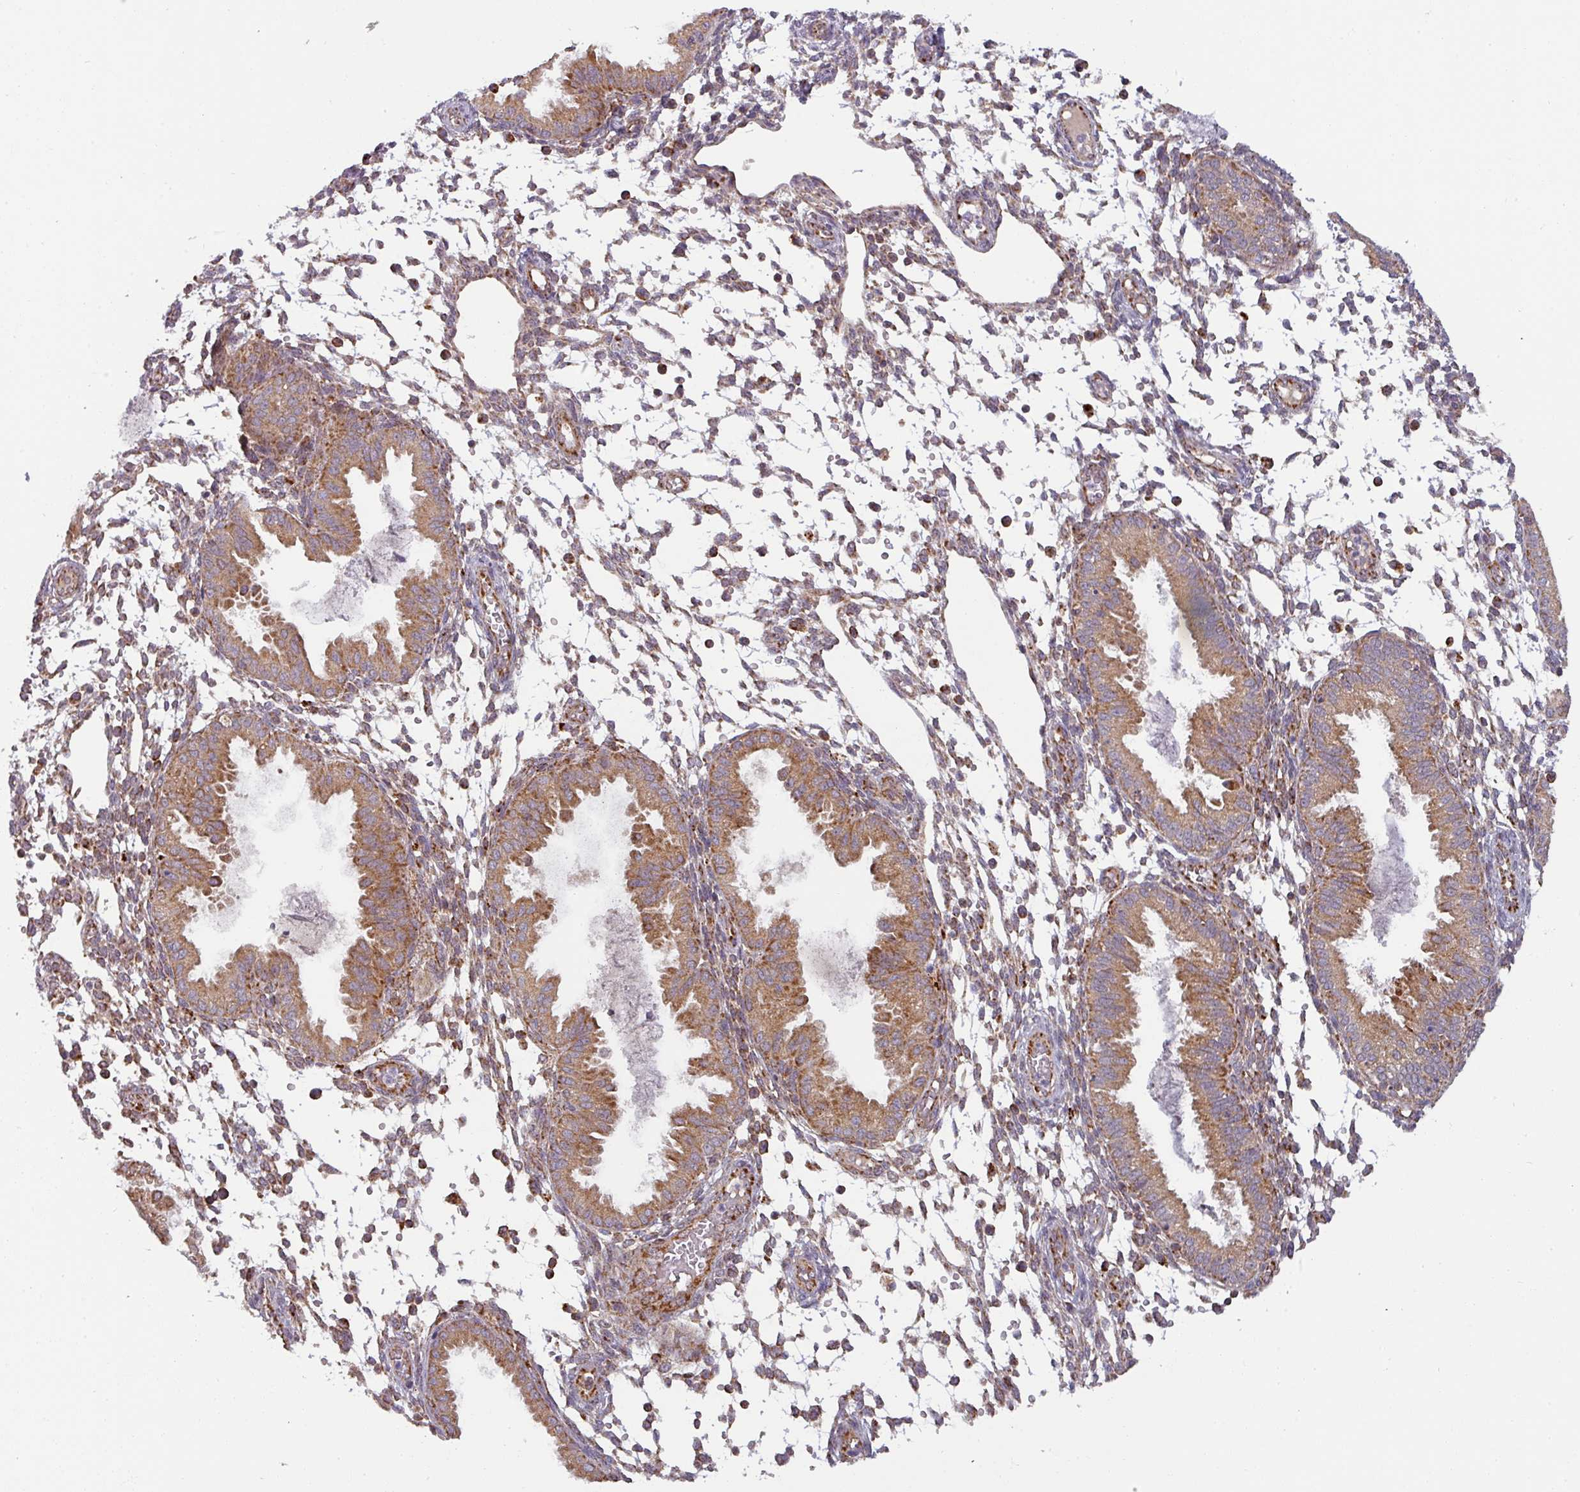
{"staining": {"intensity": "moderate", "quantity": "25%-75%", "location": "cytoplasmic/membranous"}, "tissue": "endometrium", "cell_type": "Cells in endometrial stroma", "image_type": "normal", "snomed": [{"axis": "morphology", "description": "Normal tissue, NOS"}, {"axis": "topography", "description": "Endometrium"}], "caption": "About 25%-75% of cells in endometrial stroma in normal endometrium exhibit moderate cytoplasmic/membranous protein expression as visualized by brown immunohistochemical staining.", "gene": "MRPS16", "patient": {"sex": "female", "age": 33}}